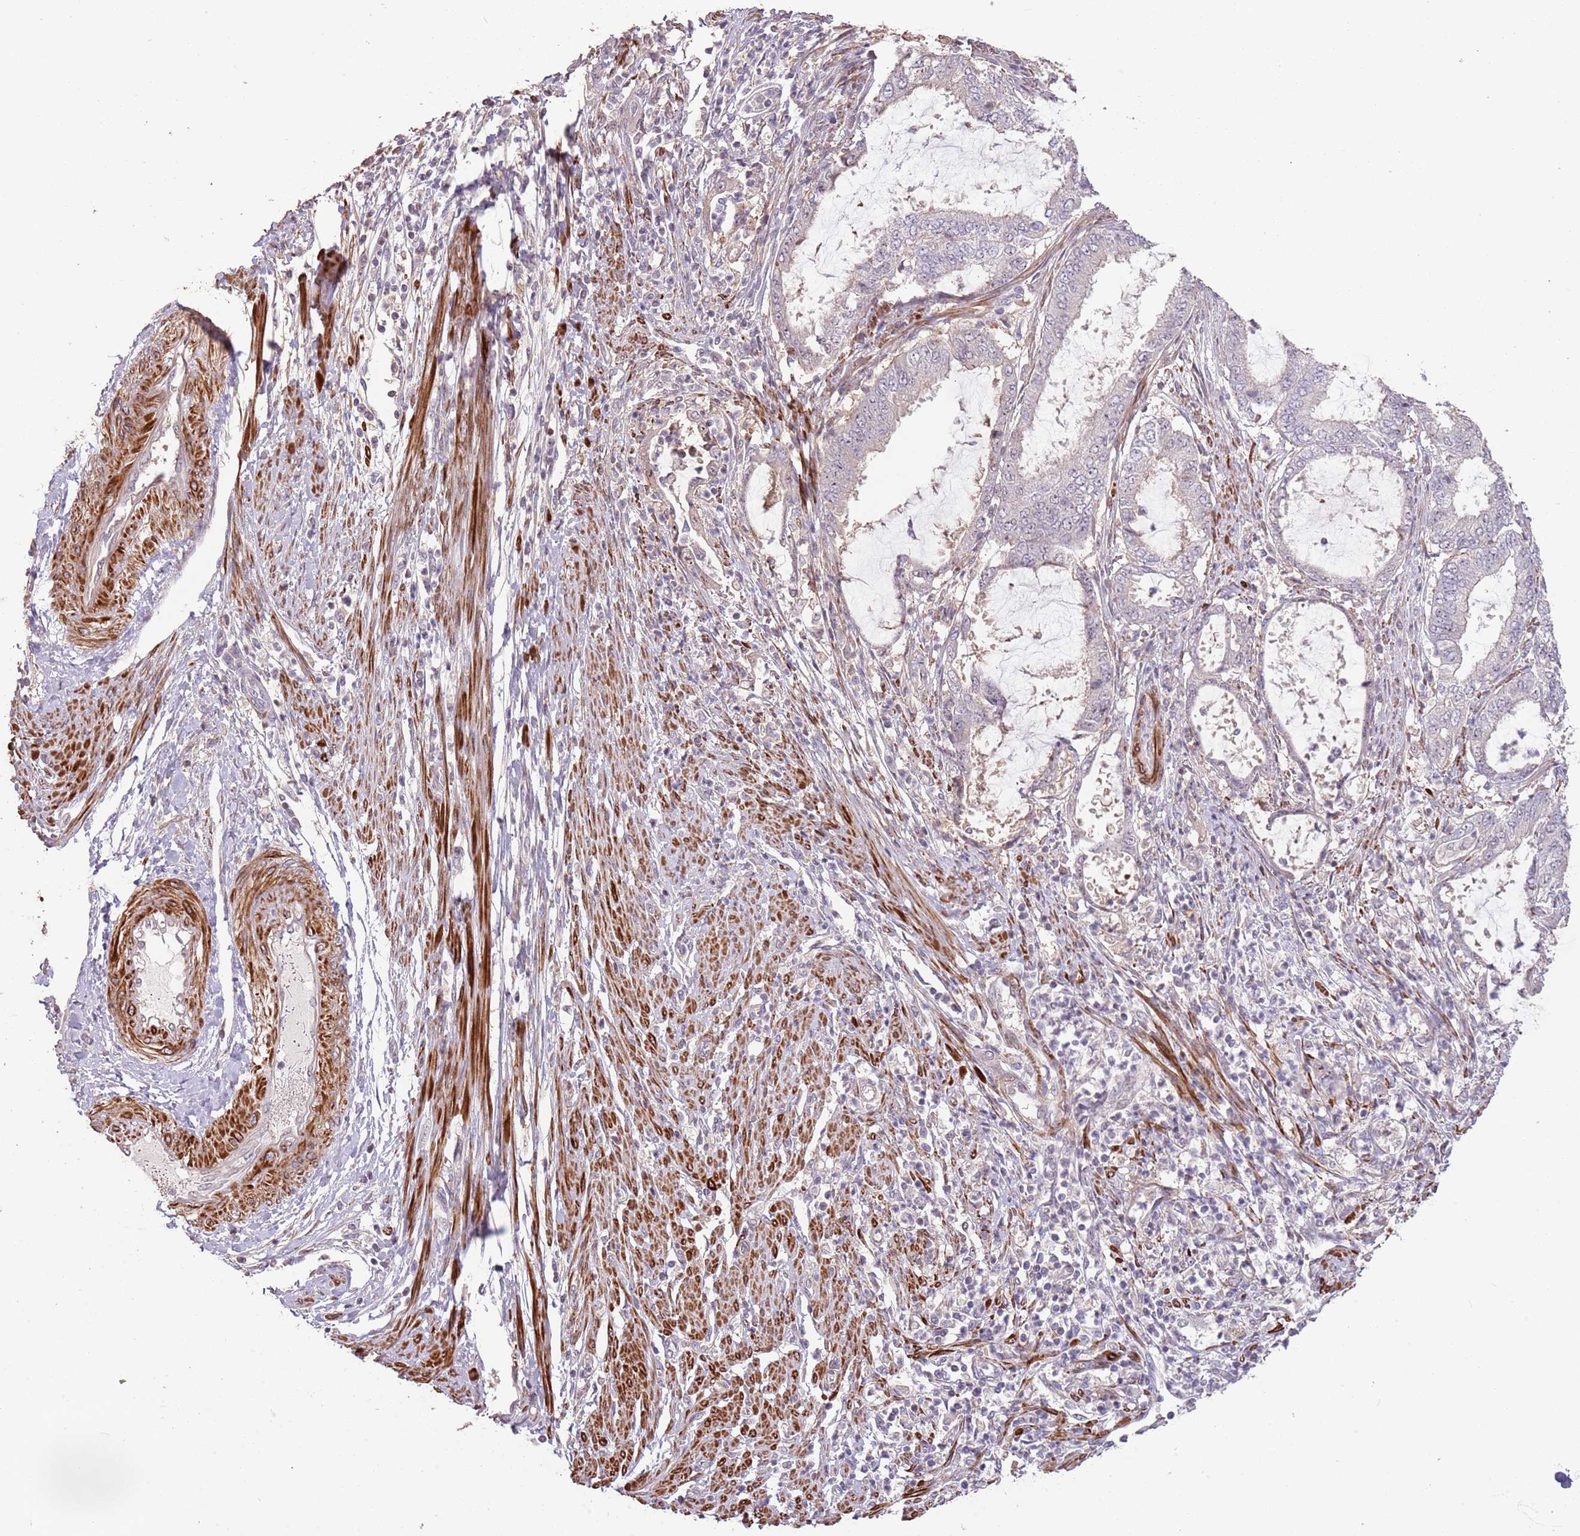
{"staining": {"intensity": "negative", "quantity": "none", "location": "none"}, "tissue": "endometrial cancer", "cell_type": "Tumor cells", "image_type": "cancer", "snomed": [{"axis": "morphology", "description": "Adenocarcinoma, NOS"}, {"axis": "topography", "description": "Endometrium"}], "caption": "Human endometrial cancer (adenocarcinoma) stained for a protein using IHC reveals no staining in tumor cells.", "gene": "ADTRP", "patient": {"sex": "female", "age": 51}}